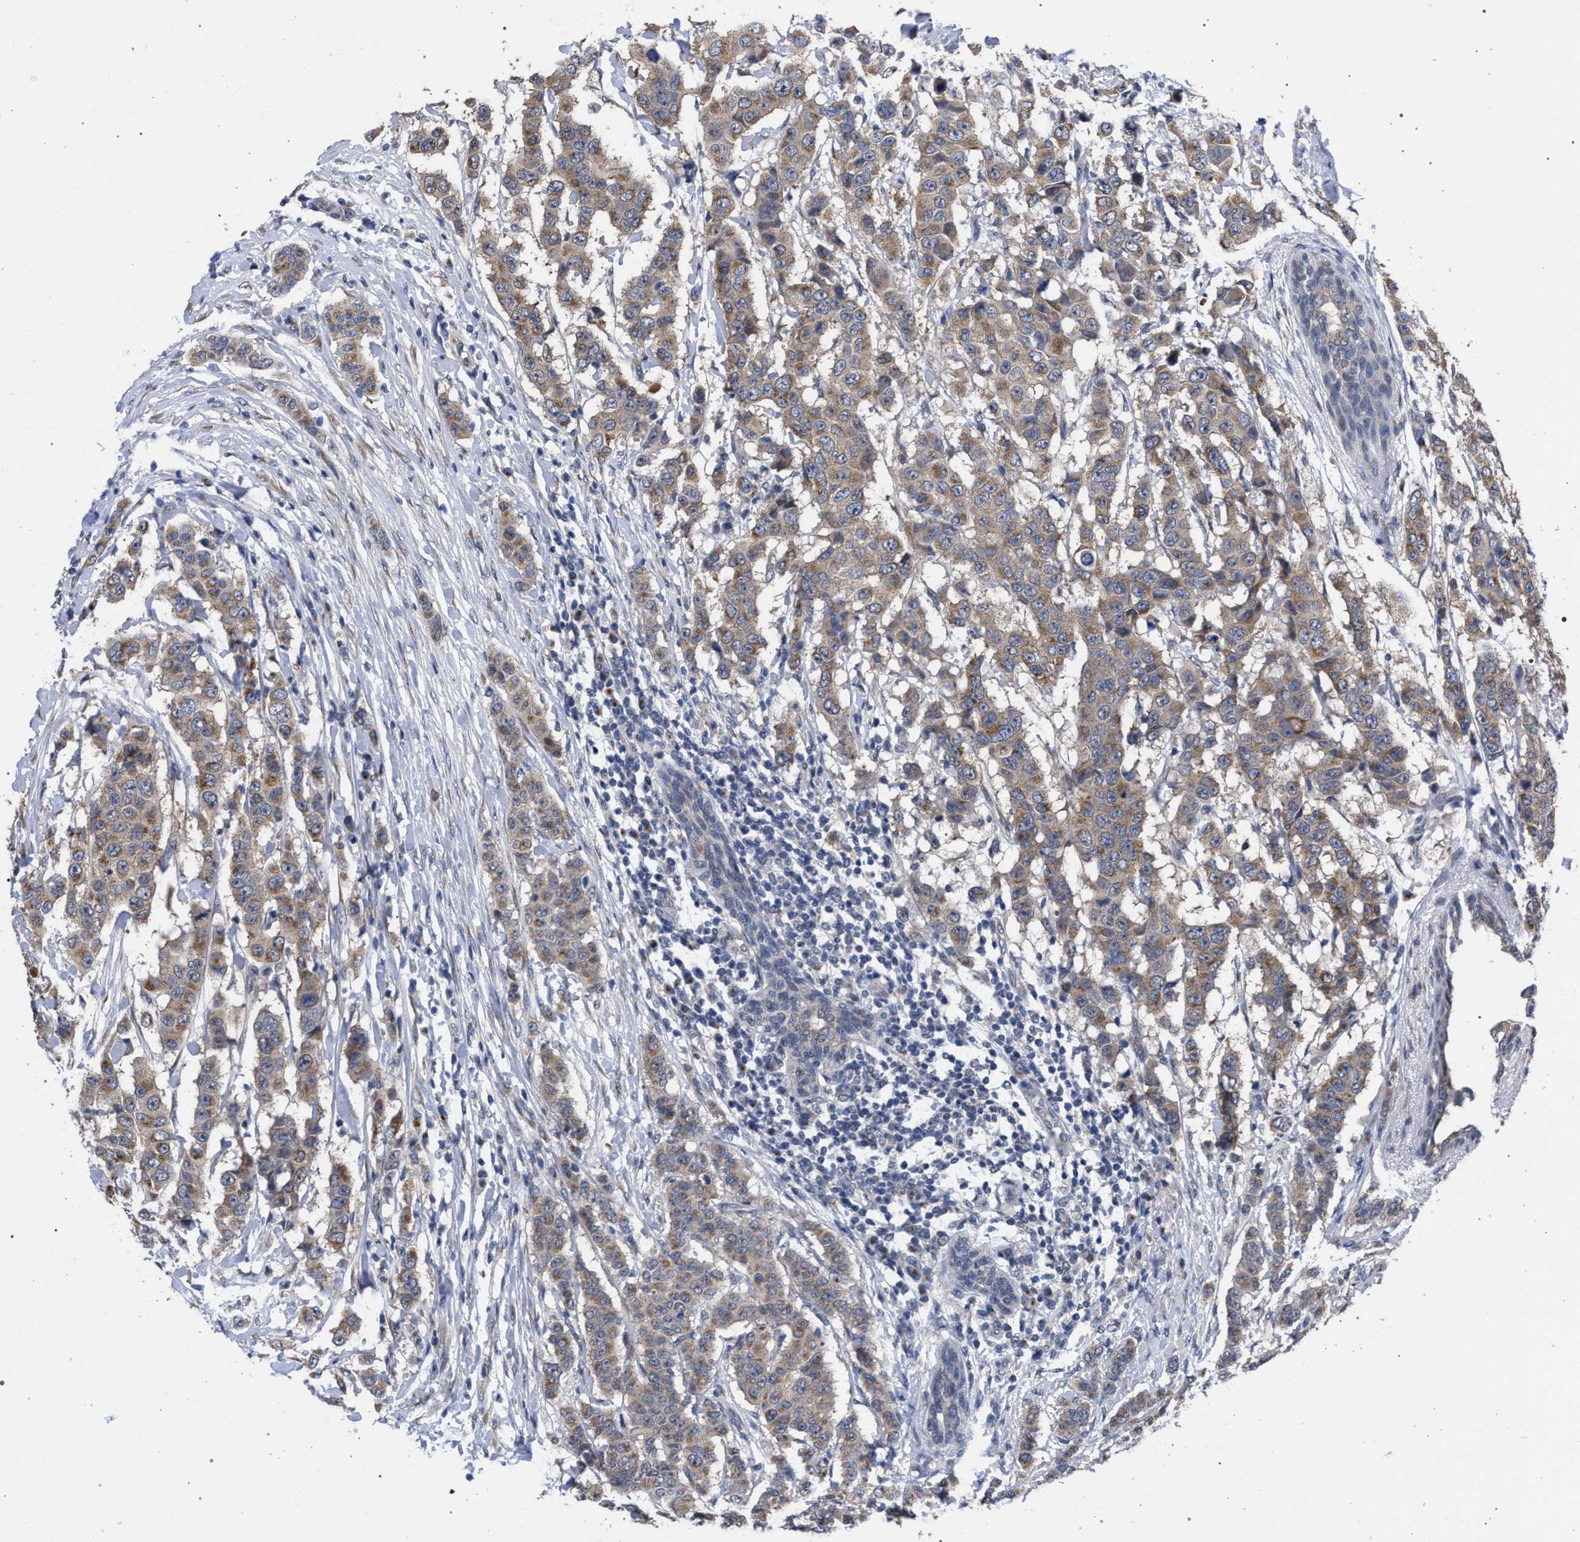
{"staining": {"intensity": "weak", "quantity": ">75%", "location": "cytoplasmic/membranous"}, "tissue": "breast cancer", "cell_type": "Tumor cells", "image_type": "cancer", "snomed": [{"axis": "morphology", "description": "Duct carcinoma"}, {"axis": "topography", "description": "Breast"}], "caption": "Invasive ductal carcinoma (breast) was stained to show a protein in brown. There is low levels of weak cytoplasmic/membranous positivity in about >75% of tumor cells. The protein of interest is stained brown, and the nuclei are stained in blue (DAB (3,3'-diaminobenzidine) IHC with brightfield microscopy, high magnification).", "gene": "GOLGA2", "patient": {"sex": "female", "age": 40}}